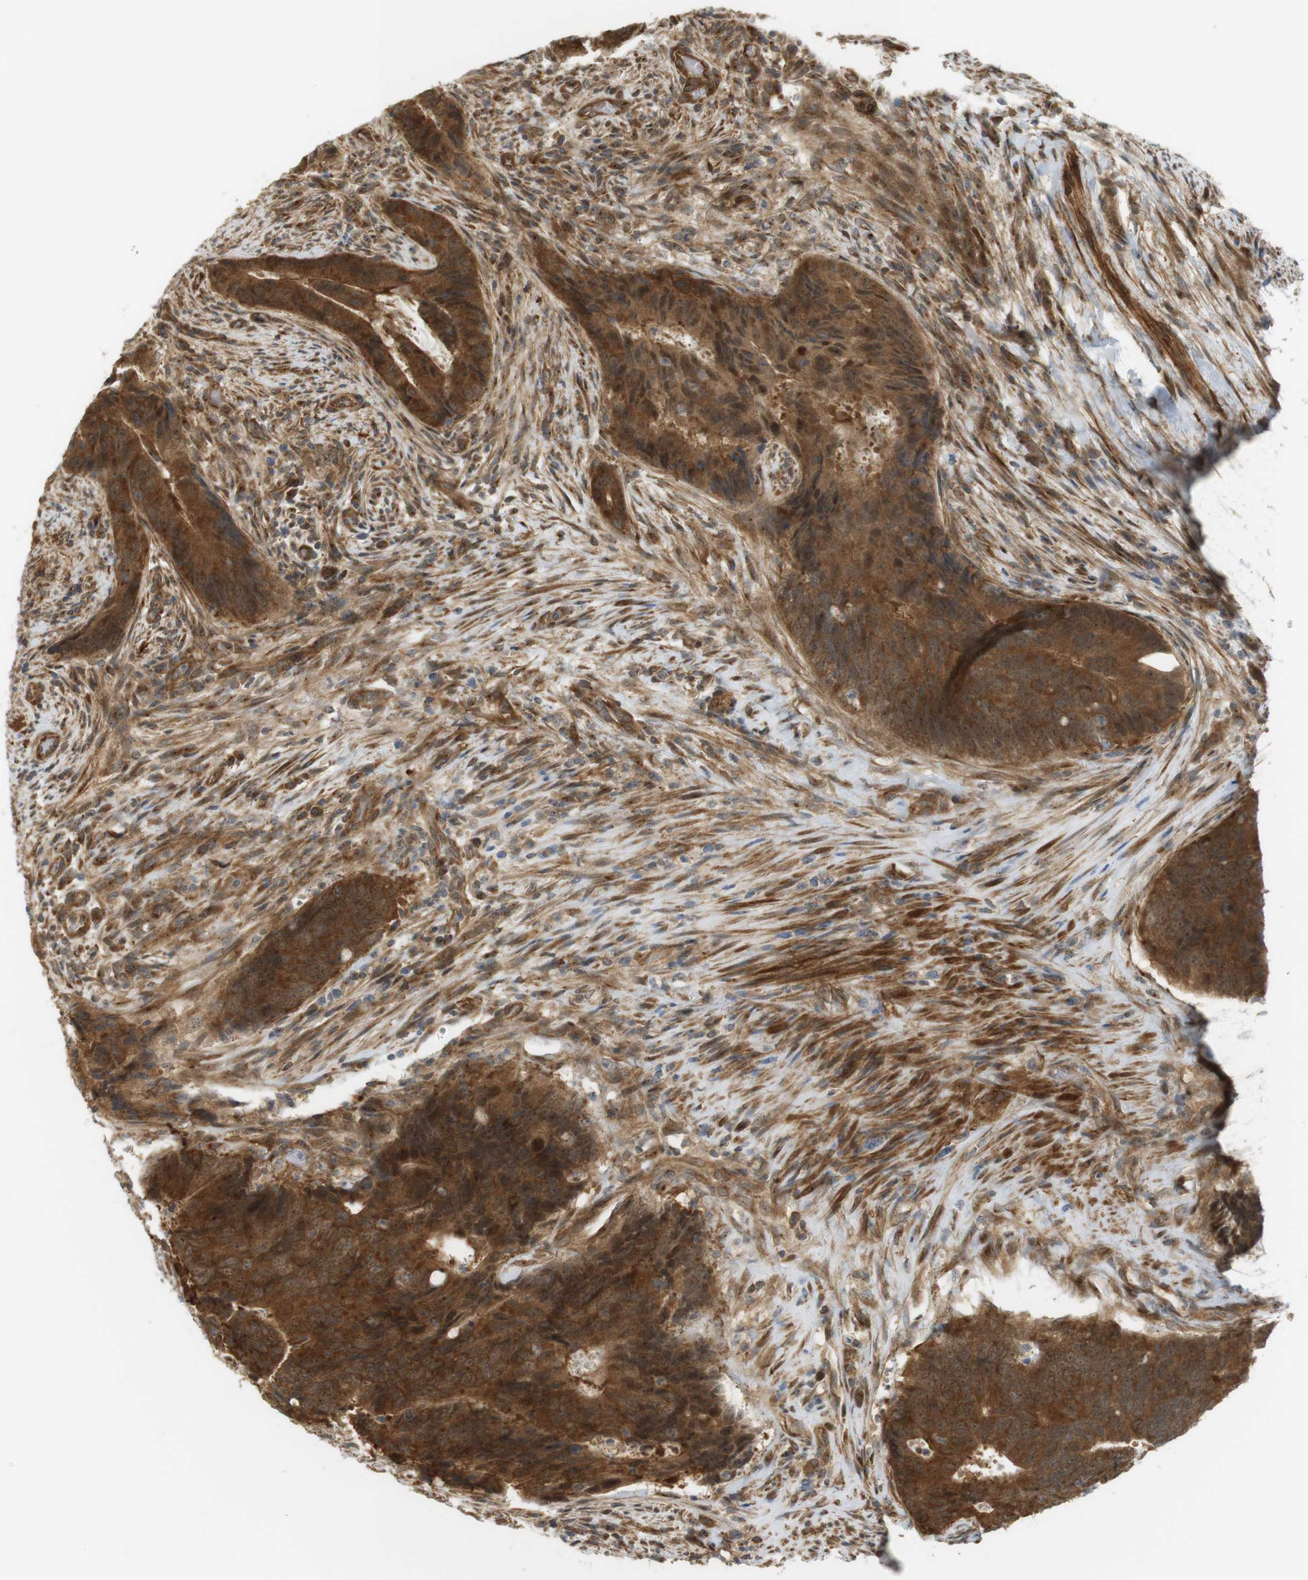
{"staining": {"intensity": "strong", "quantity": ">75%", "location": "cytoplasmic/membranous,nuclear"}, "tissue": "colorectal cancer", "cell_type": "Tumor cells", "image_type": "cancer", "snomed": [{"axis": "morphology", "description": "Normal tissue, NOS"}, {"axis": "morphology", "description": "Adenocarcinoma, NOS"}, {"axis": "topography", "description": "Colon"}], "caption": "IHC (DAB (3,3'-diaminobenzidine)) staining of colorectal cancer (adenocarcinoma) reveals strong cytoplasmic/membranous and nuclear protein positivity in about >75% of tumor cells. (Stains: DAB (3,3'-diaminobenzidine) in brown, nuclei in blue, Microscopy: brightfield microscopy at high magnification).", "gene": "PA2G4", "patient": {"sex": "male", "age": 56}}